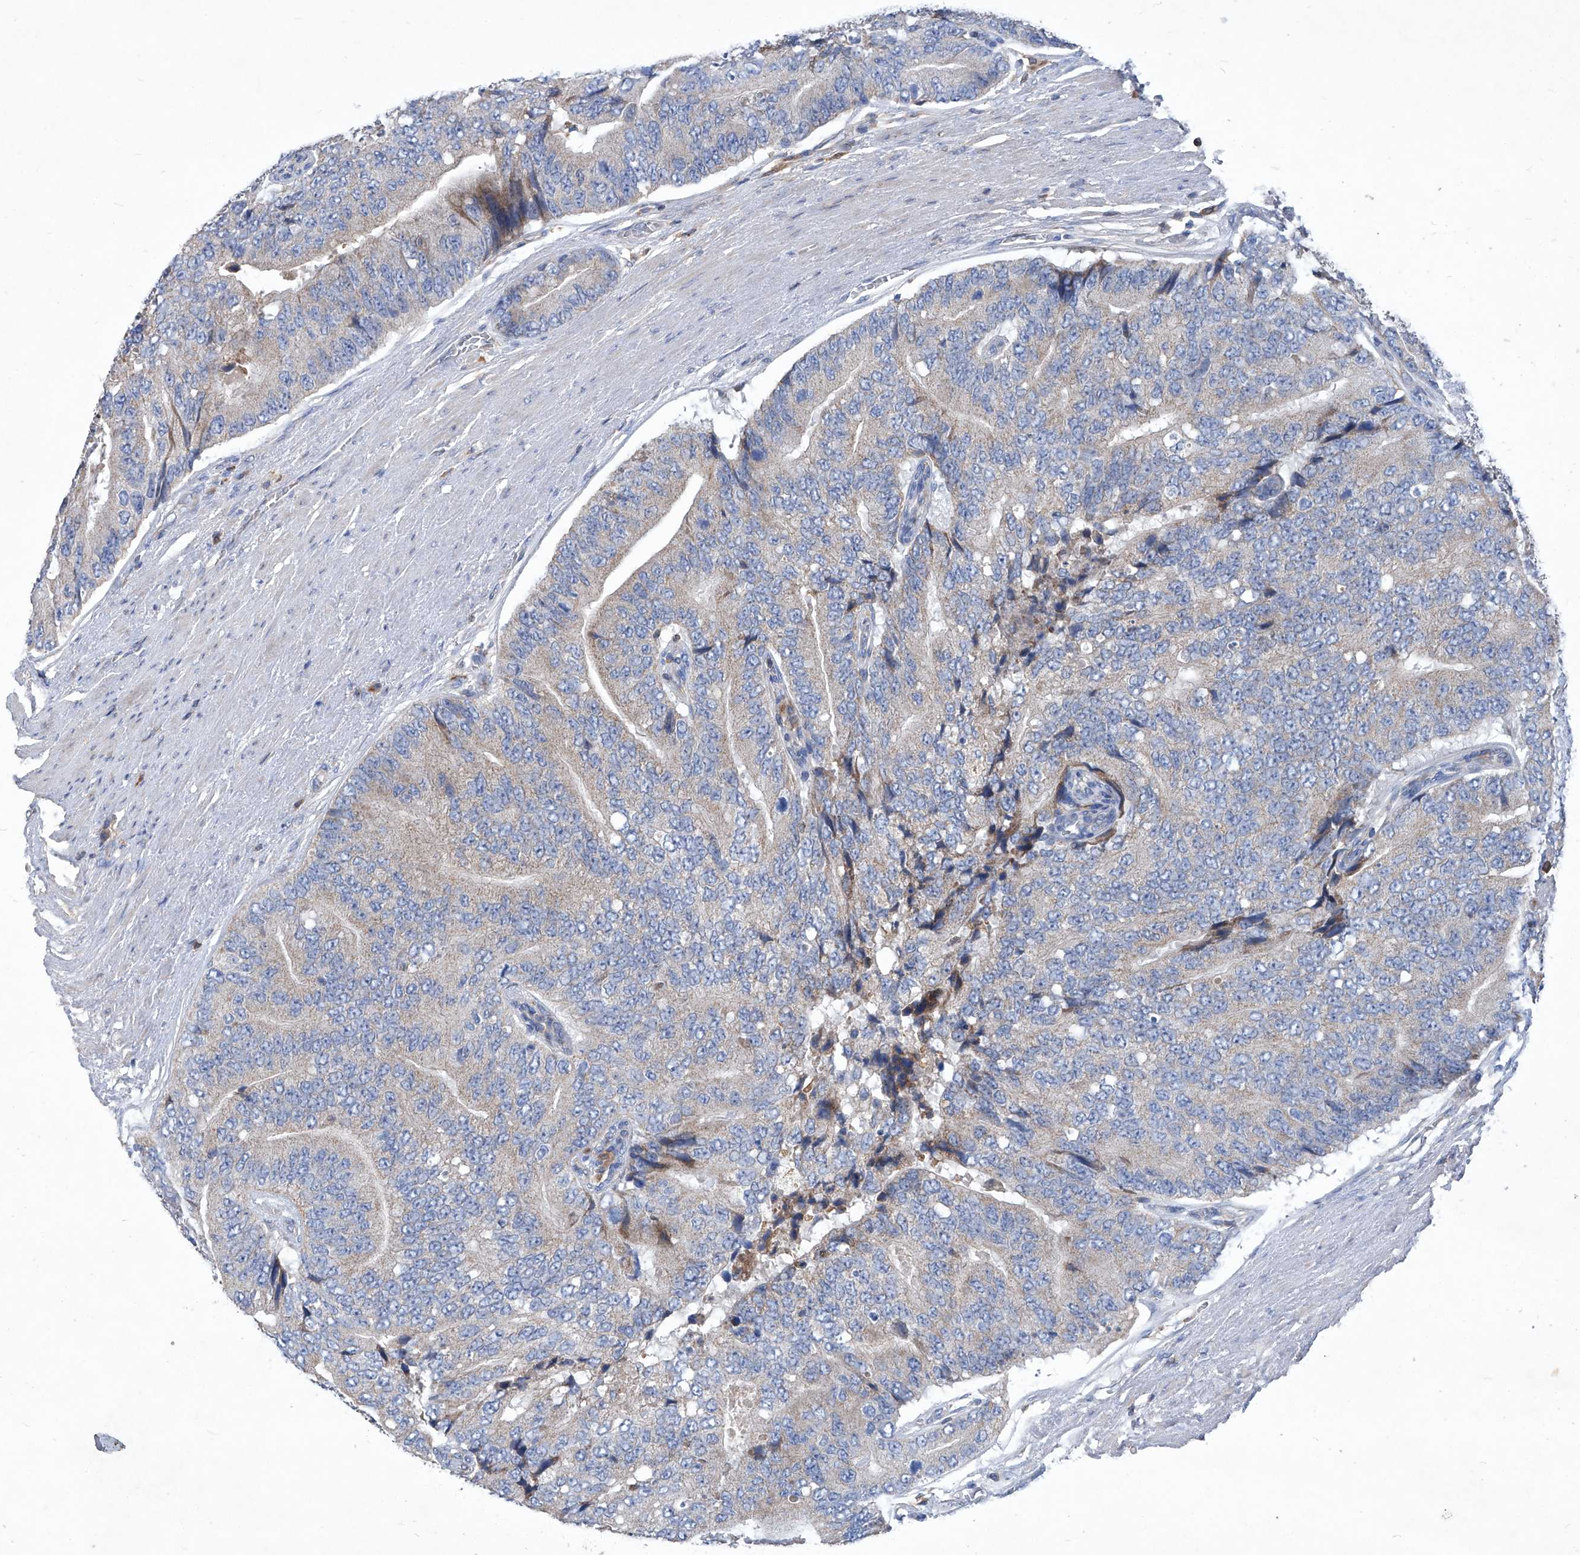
{"staining": {"intensity": "weak", "quantity": "25%-75%", "location": "cytoplasmic/membranous"}, "tissue": "prostate cancer", "cell_type": "Tumor cells", "image_type": "cancer", "snomed": [{"axis": "morphology", "description": "Adenocarcinoma, High grade"}, {"axis": "topography", "description": "Prostate"}], "caption": "A high-resolution image shows IHC staining of prostate adenocarcinoma (high-grade), which exhibits weak cytoplasmic/membranous positivity in approximately 25%-75% of tumor cells. (Brightfield microscopy of DAB IHC at high magnification).", "gene": "EPHA8", "patient": {"sex": "male", "age": 70}}